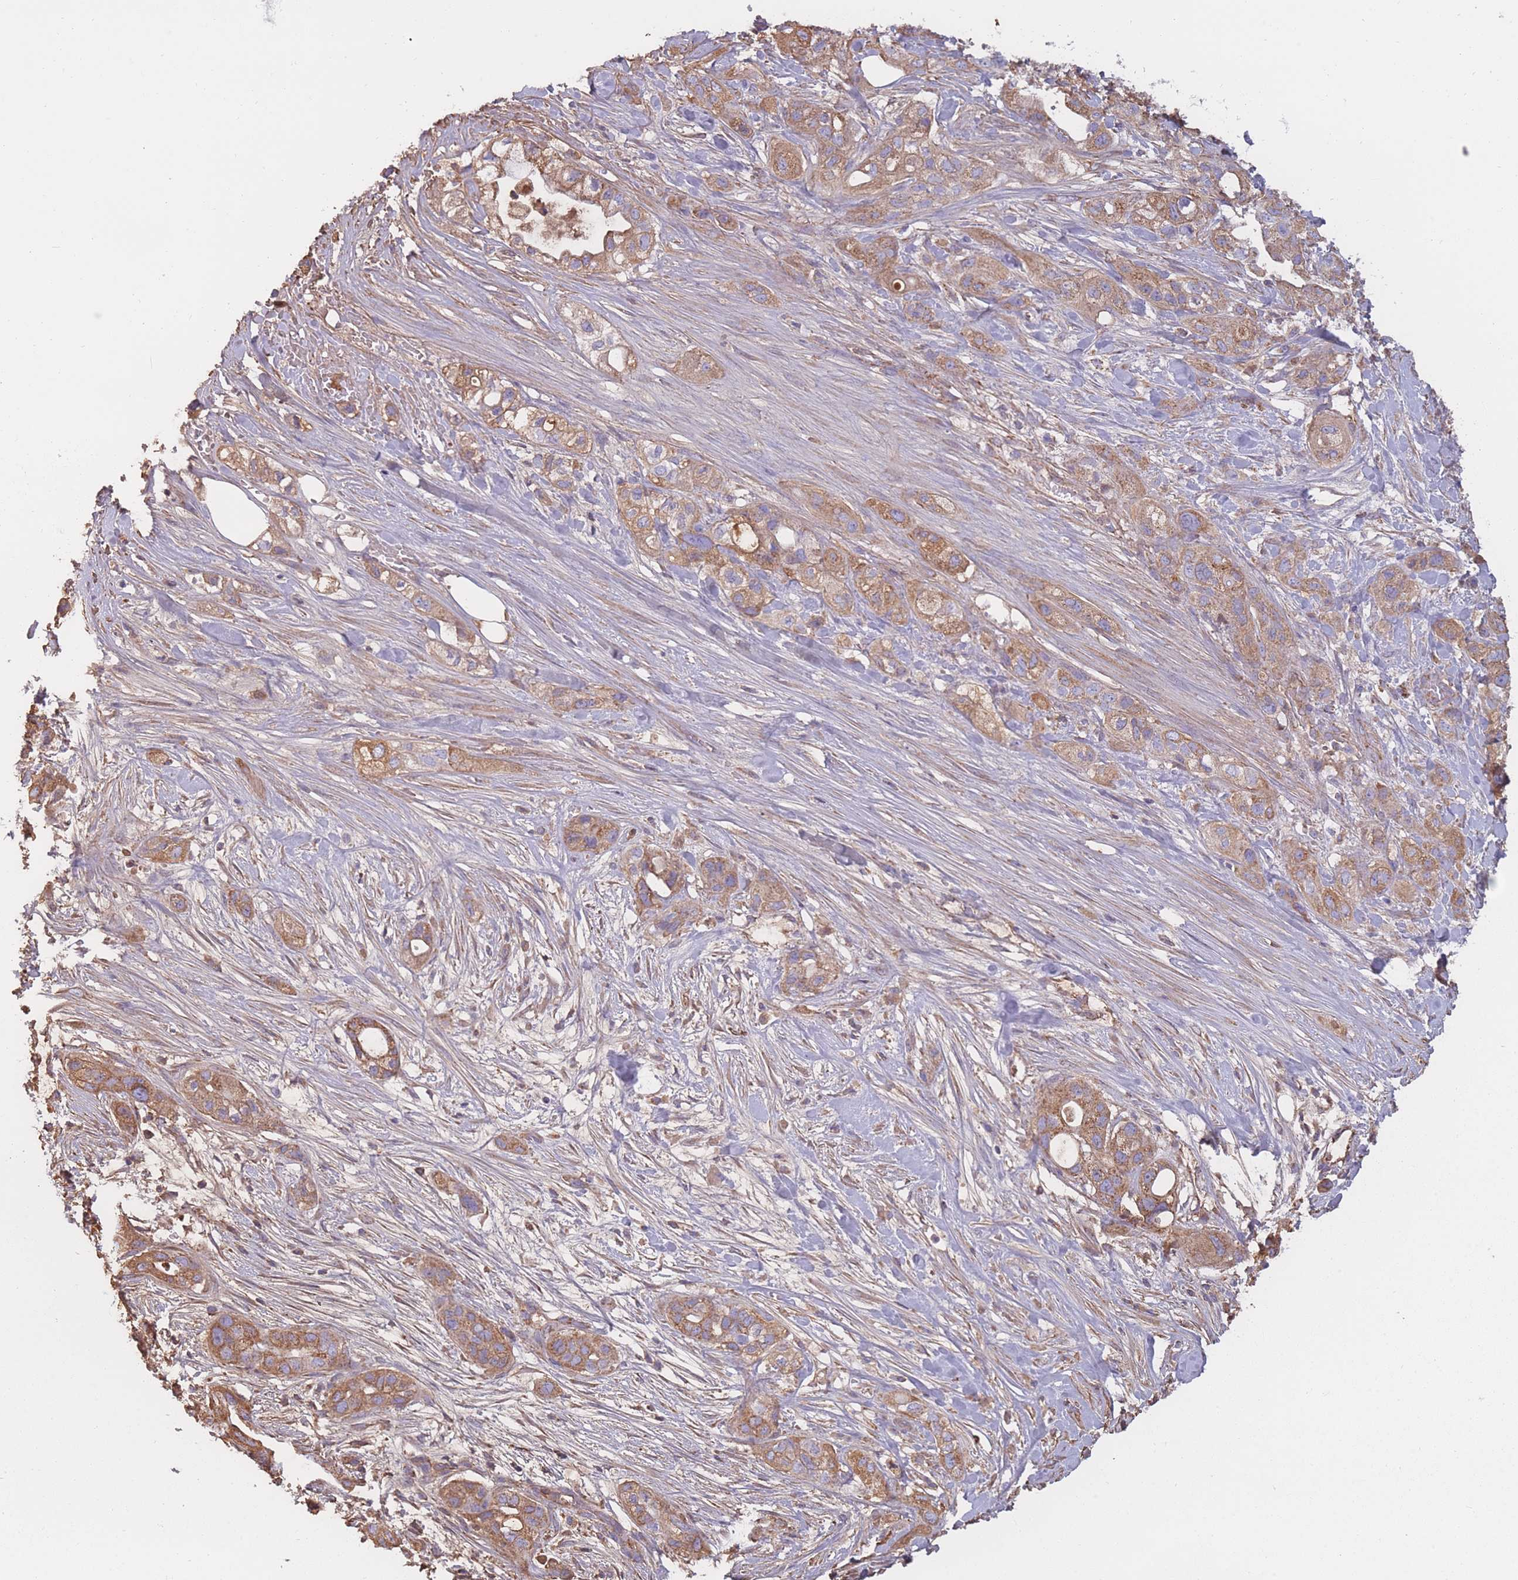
{"staining": {"intensity": "moderate", "quantity": ">75%", "location": "cytoplasmic/membranous"}, "tissue": "pancreatic cancer", "cell_type": "Tumor cells", "image_type": "cancer", "snomed": [{"axis": "morphology", "description": "Adenocarcinoma, NOS"}, {"axis": "topography", "description": "Pancreas"}], "caption": "Moderate cytoplasmic/membranous protein positivity is present in approximately >75% of tumor cells in pancreatic cancer (adenocarcinoma).", "gene": "KAT2A", "patient": {"sex": "male", "age": 44}}